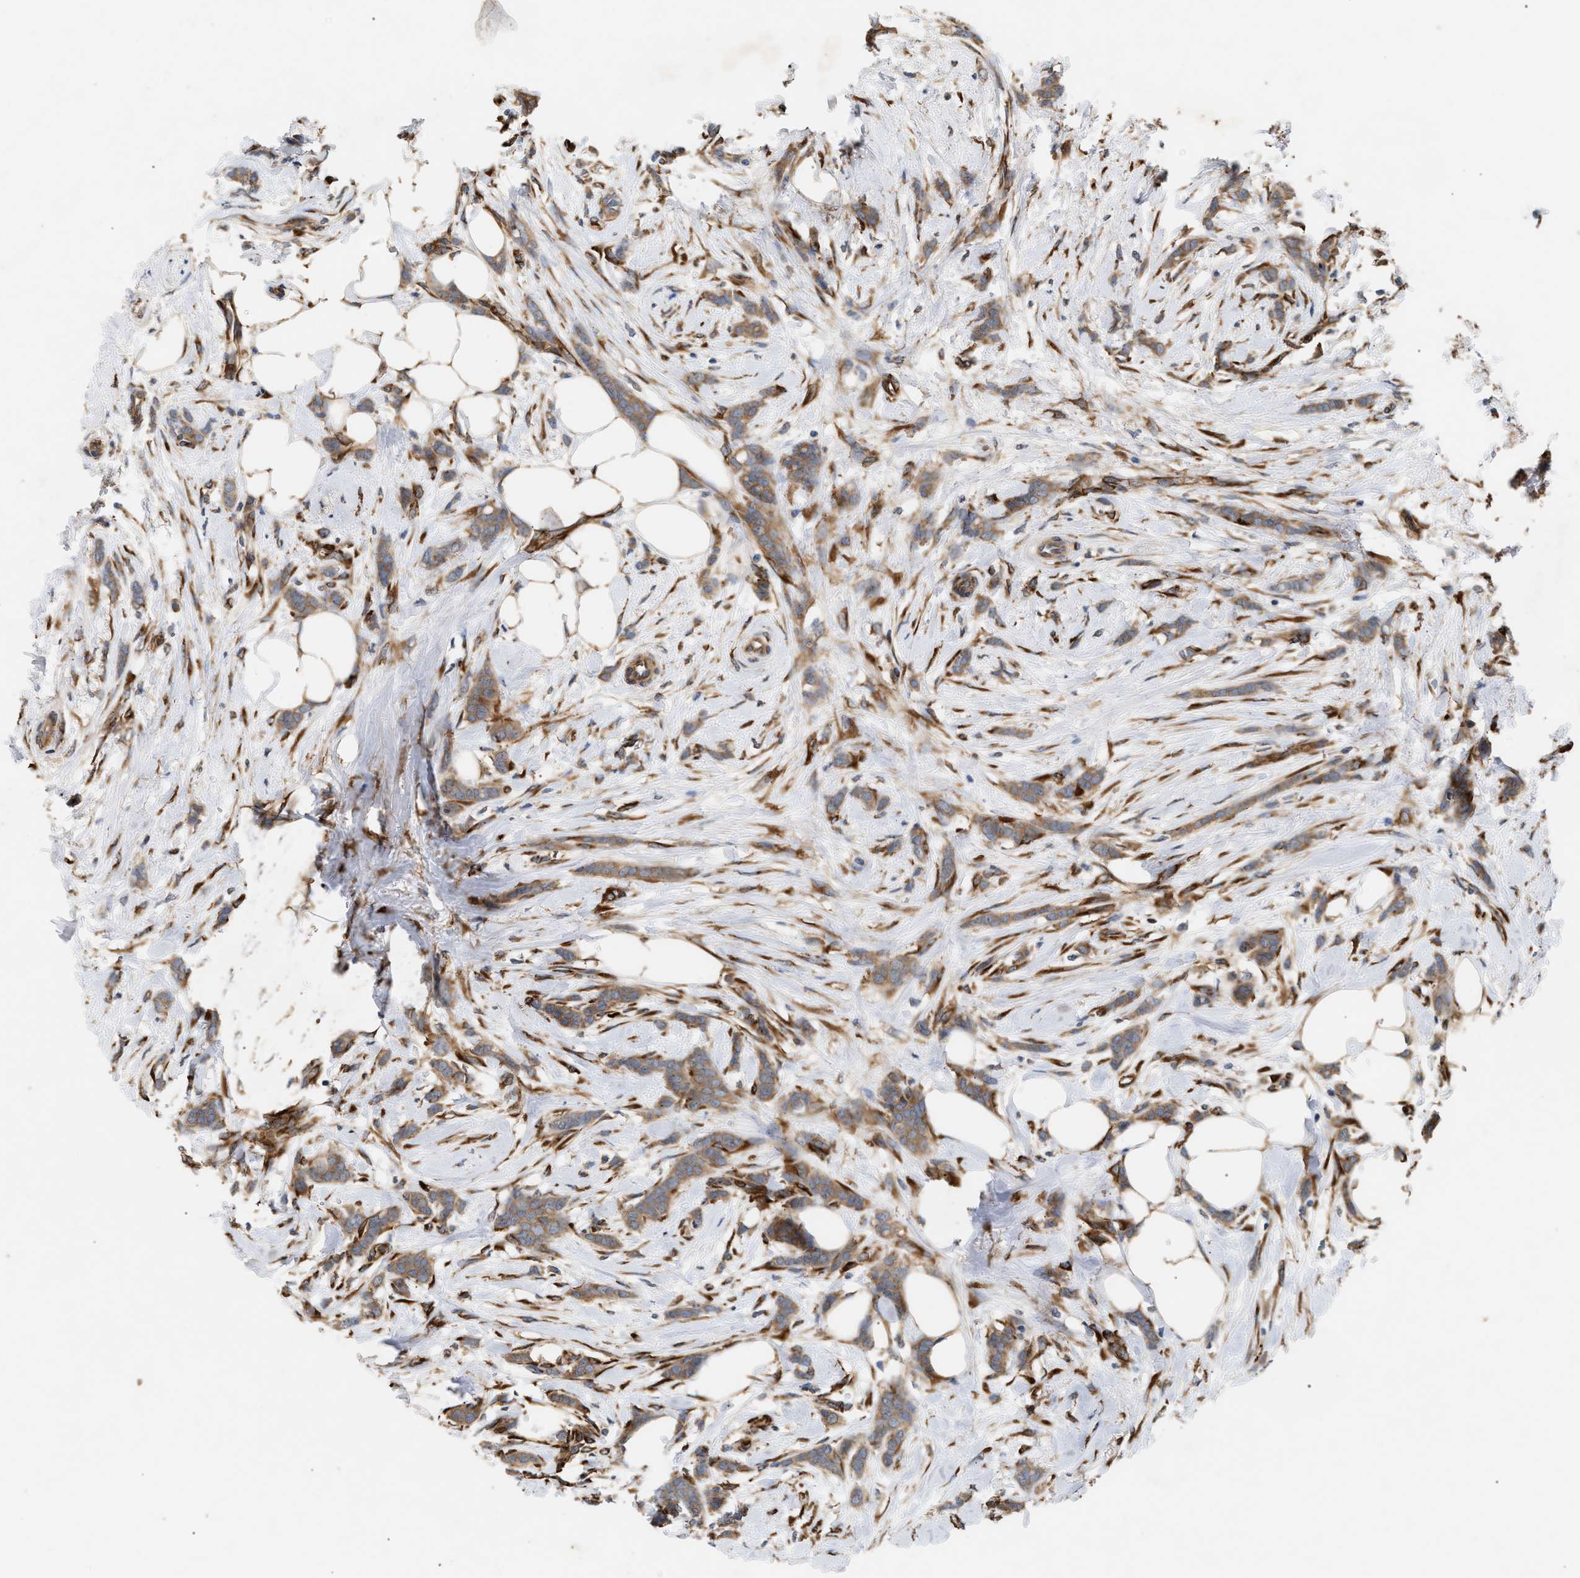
{"staining": {"intensity": "moderate", "quantity": ">75%", "location": "cytoplasmic/membranous"}, "tissue": "breast cancer", "cell_type": "Tumor cells", "image_type": "cancer", "snomed": [{"axis": "morphology", "description": "Lobular carcinoma, in situ"}, {"axis": "morphology", "description": "Lobular carcinoma"}, {"axis": "topography", "description": "Breast"}], "caption": "About >75% of tumor cells in human lobular carcinoma in situ (breast) demonstrate moderate cytoplasmic/membranous protein staining as visualized by brown immunohistochemical staining.", "gene": "PLCD1", "patient": {"sex": "female", "age": 41}}